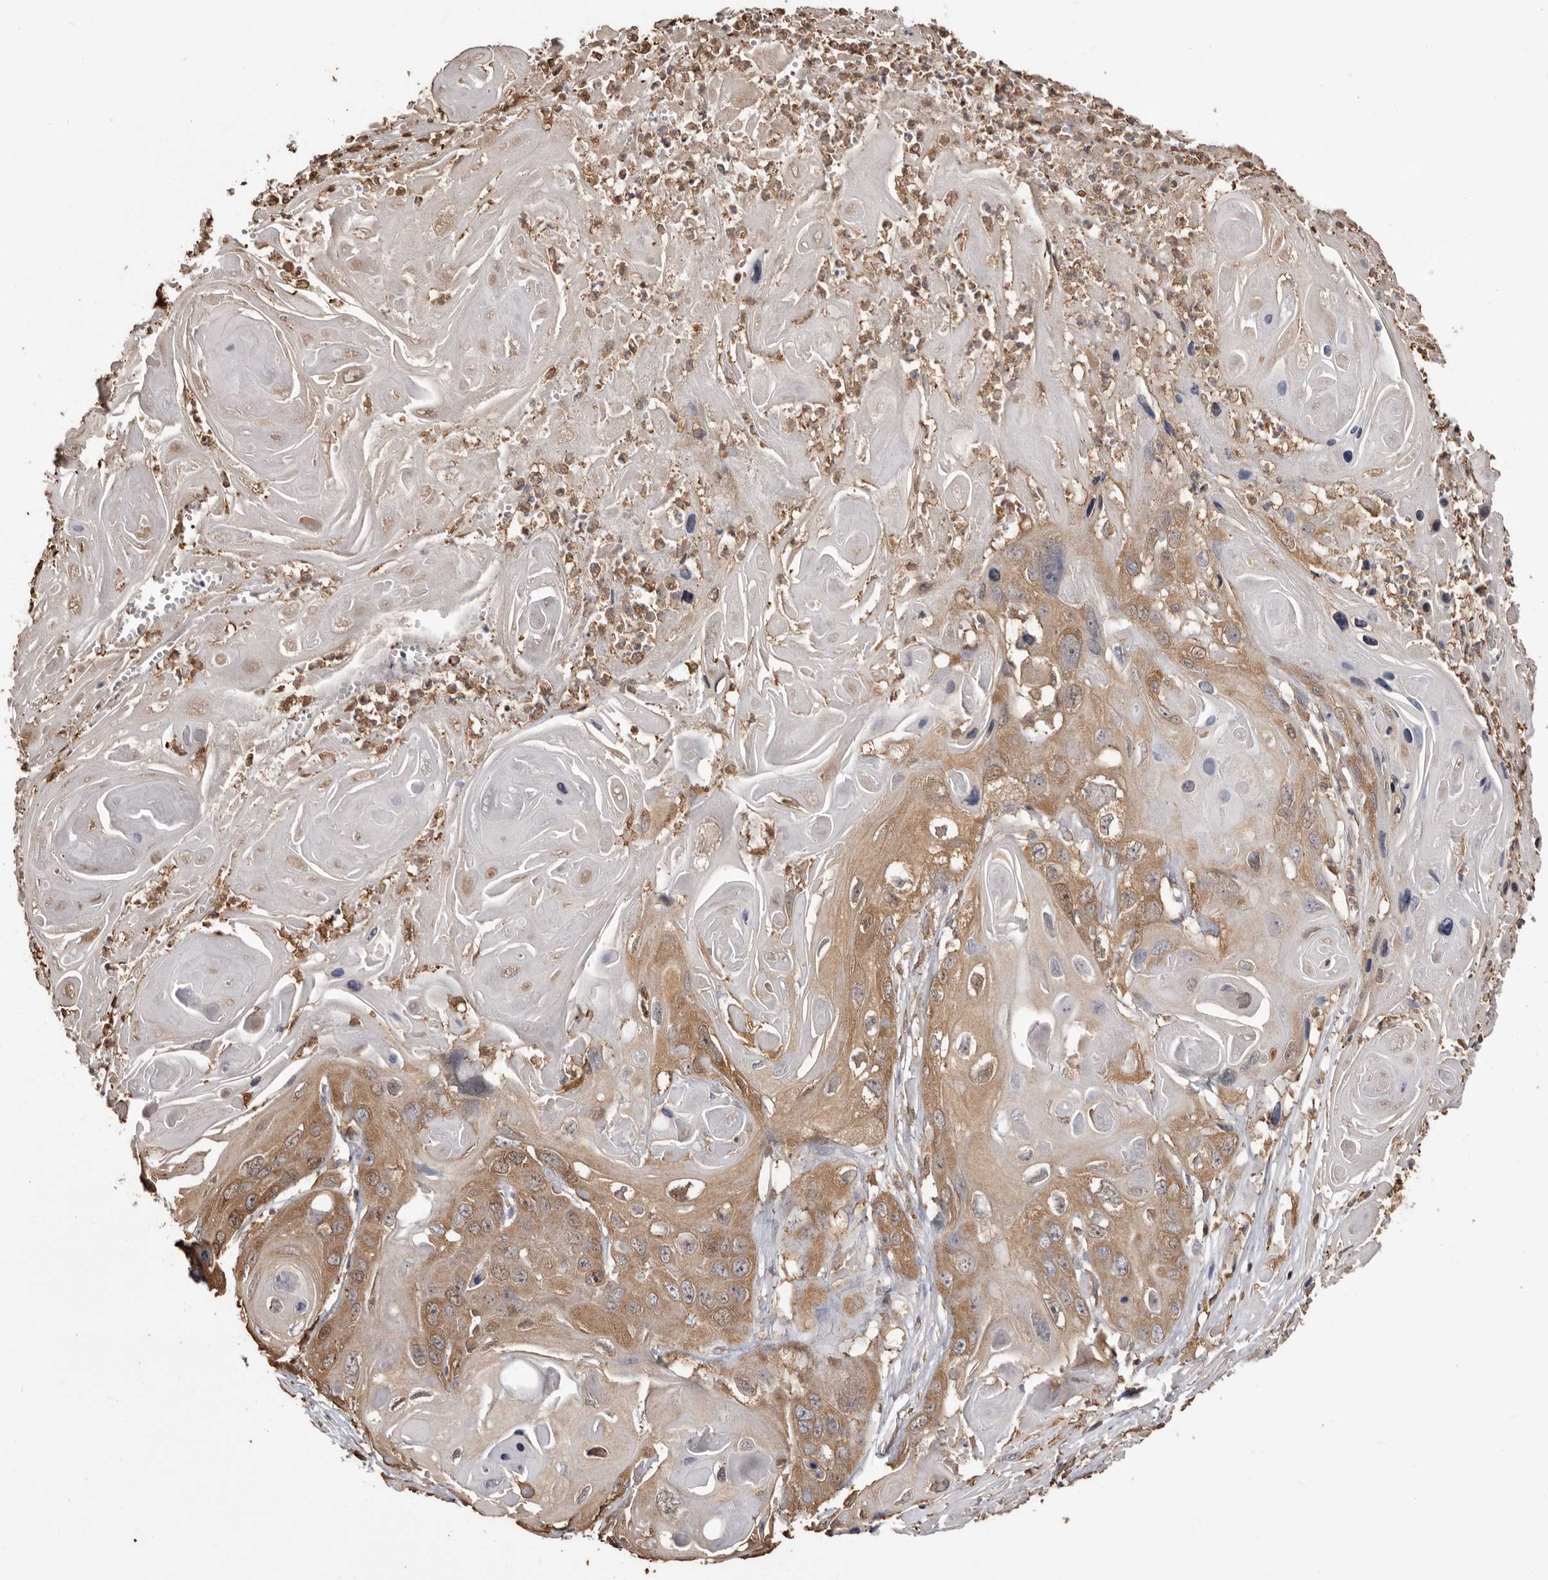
{"staining": {"intensity": "moderate", "quantity": ">75%", "location": "cytoplasmic/membranous"}, "tissue": "skin cancer", "cell_type": "Tumor cells", "image_type": "cancer", "snomed": [{"axis": "morphology", "description": "Squamous cell carcinoma, NOS"}, {"axis": "topography", "description": "Skin"}], "caption": "There is medium levels of moderate cytoplasmic/membranous expression in tumor cells of squamous cell carcinoma (skin), as demonstrated by immunohistochemical staining (brown color).", "gene": "PKM", "patient": {"sex": "male", "age": 55}}